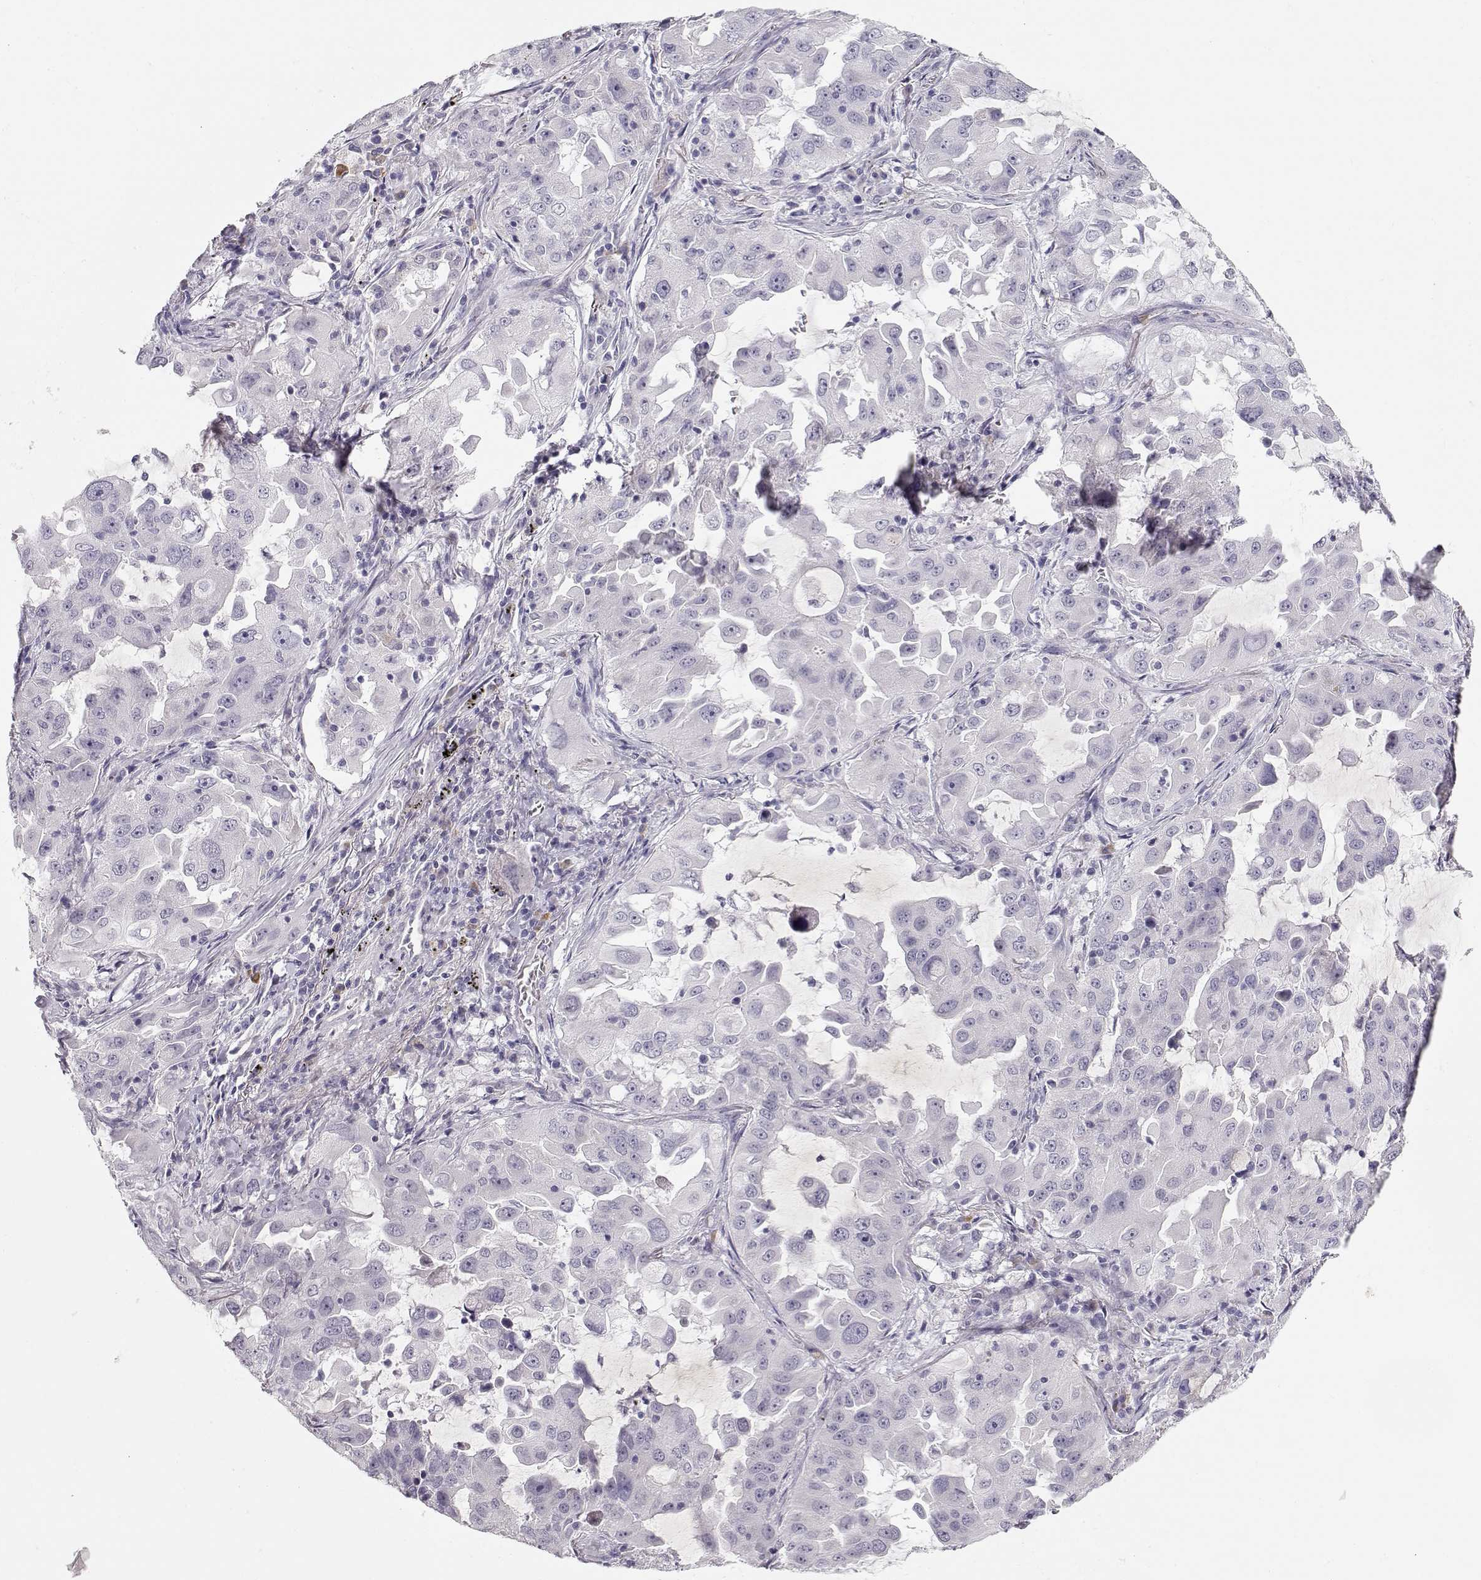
{"staining": {"intensity": "negative", "quantity": "none", "location": "none"}, "tissue": "lung cancer", "cell_type": "Tumor cells", "image_type": "cancer", "snomed": [{"axis": "morphology", "description": "Adenocarcinoma, NOS"}, {"axis": "topography", "description": "Lung"}], "caption": "Protein analysis of lung cancer (adenocarcinoma) demonstrates no significant staining in tumor cells.", "gene": "TTC26", "patient": {"sex": "female", "age": 61}}